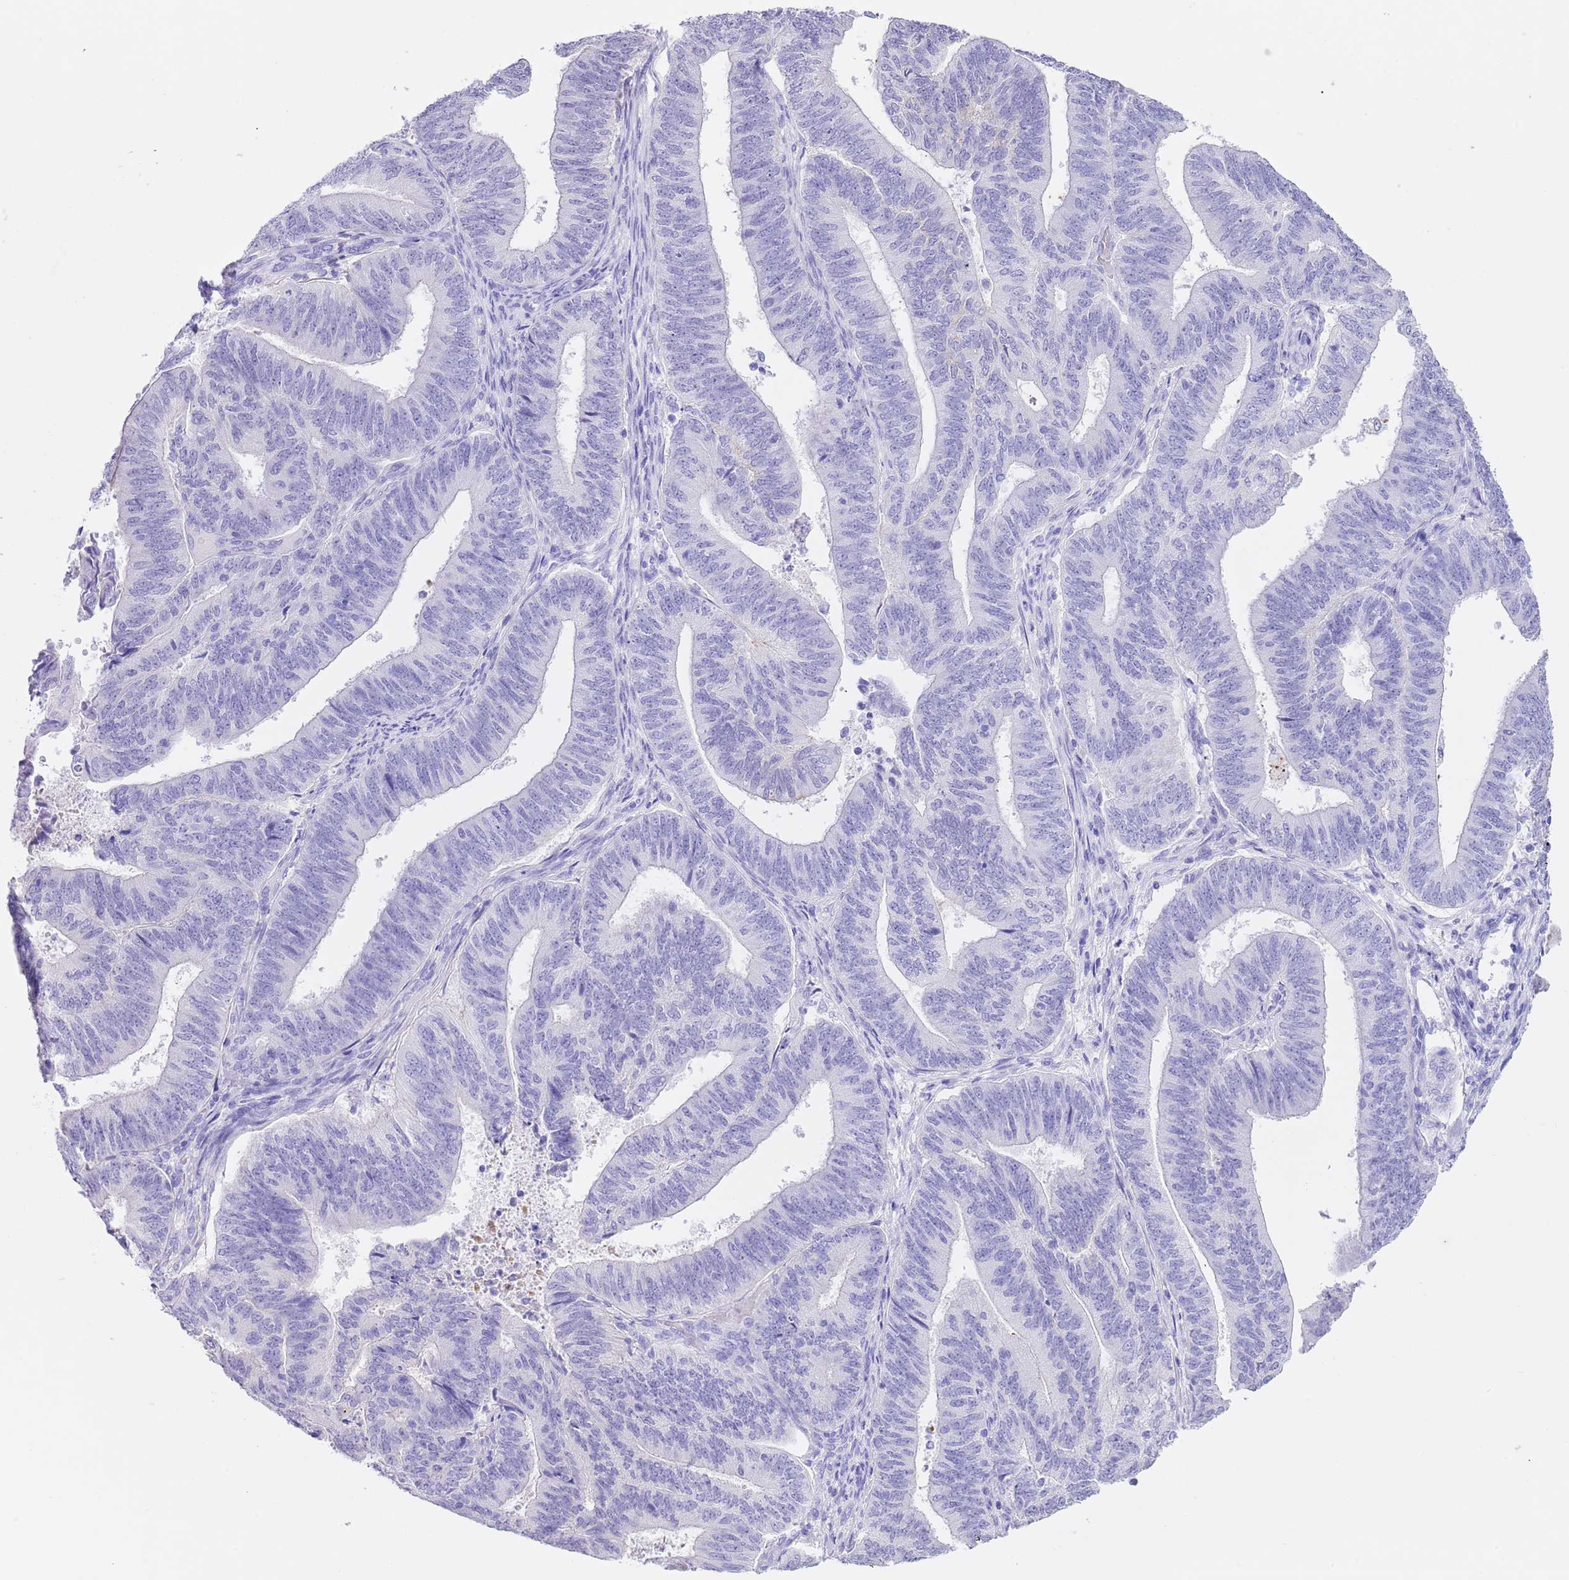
{"staining": {"intensity": "negative", "quantity": "none", "location": "none"}, "tissue": "endometrial cancer", "cell_type": "Tumor cells", "image_type": "cancer", "snomed": [{"axis": "morphology", "description": "Adenocarcinoma, NOS"}, {"axis": "topography", "description": "Endometrium"}], "caption": "Tumor cells show no significant protein staining in endometrial adenocarcinoma. Brightfield microscopy of IHC stained with DAB (3,3'-diaminobenzidine) (brown) and hematoxylin (blue), captured at high magnification.", "gene": "TMEM185B", "patient": {"sex": "female", "age": 70}}